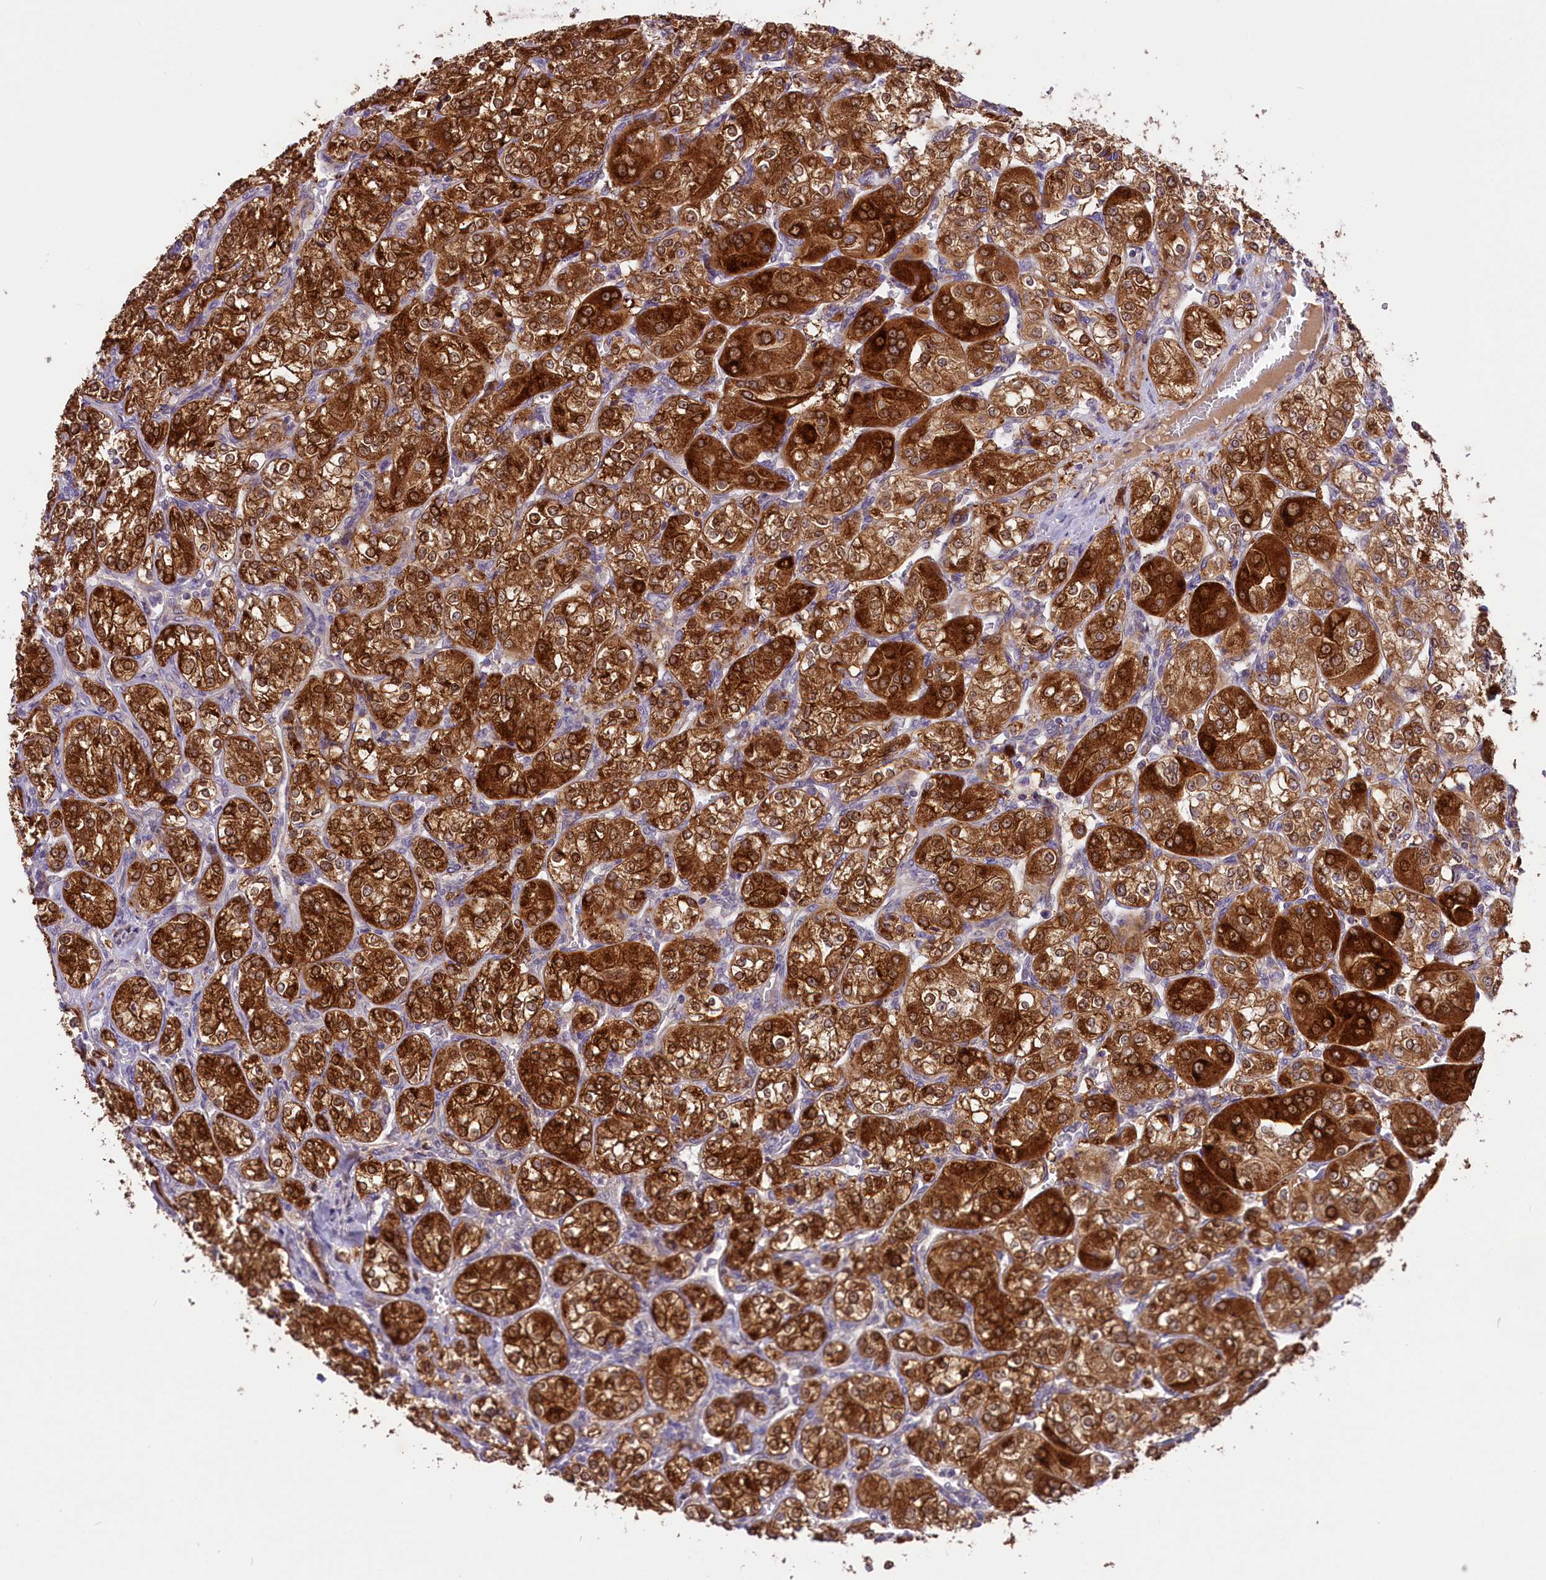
{"staining": {"intensity": "strong", "quantity": ">75%", "location": "cytoplasmic/membranous,nuclear"}, "tissue": "renal cancer", "cell_type": "Tumor cells", "image_type": "cancer", "snomed": [{"axis": "morphology", "description": "Adenocarcinoma, NOS"}, {"axis": "topography", "description": "Kidney"}], "caption": "Renal adenocarcinoma stained with a protein marker shows strong staining in tumor cells.", "gene": "COG8", "patient": {"sex": "male", "age": 77}}